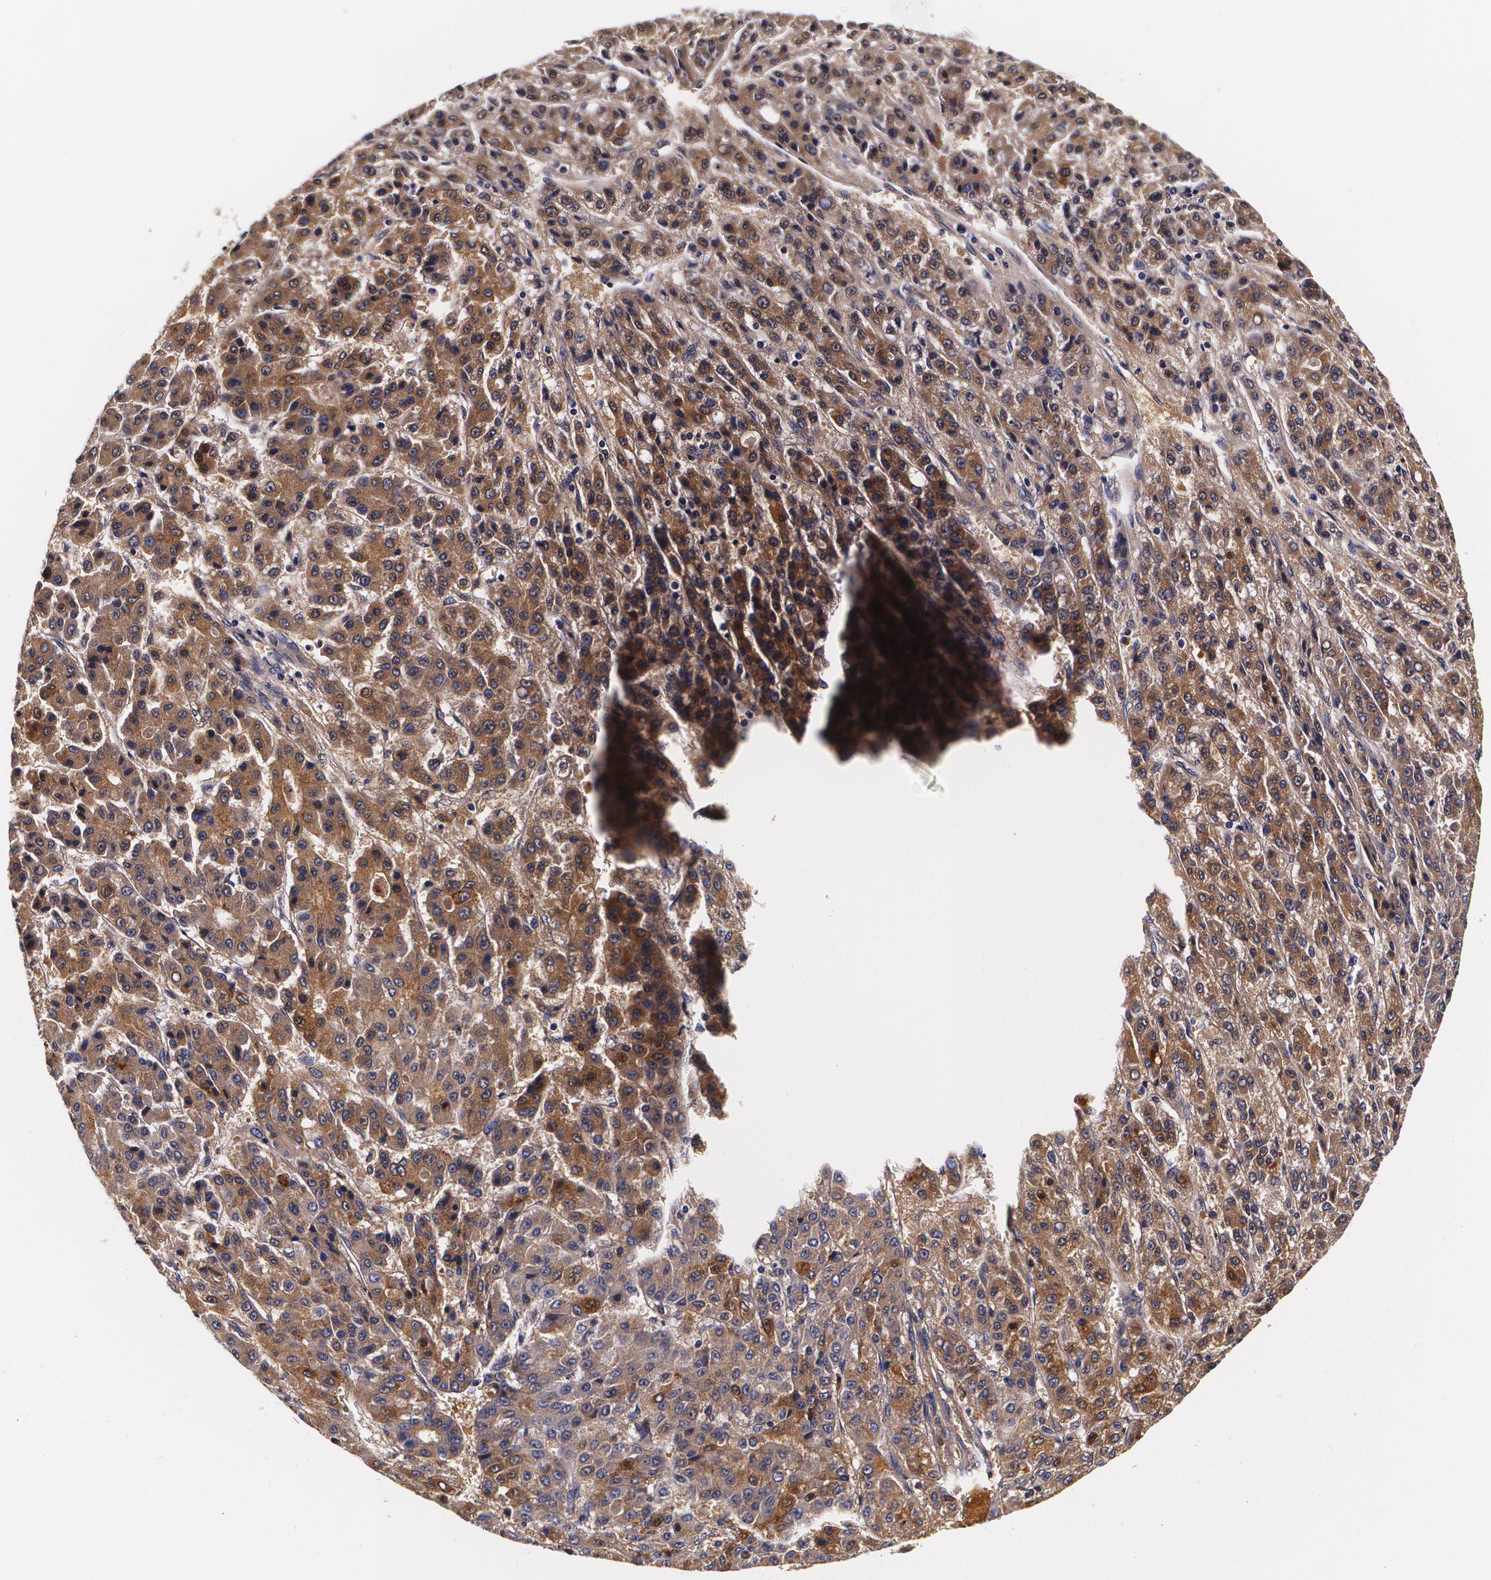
{"staining": {"intensity": "moderate", "quantity": ">75%", "location": "cytoplasmic/membranous"}, "tissue": "liver cancer", "cell_type": "Tumor cells", "image_type": "cancer", "snomed": [{"axis": "morphology", "description": "Carcinoma, Hepatocellular, NOS"}, {"axis": "topography", "description": "Liver"}], "caption": "Immunohistochemistry (IHC) staining of hepatocellular carcinoma (liver), which displays medium levels of moderate cytoplasmic/membranous expression in about >75% of tumor cells indicating moderate cytoplasmic/membranous protein staining. The staining was performed using DAB (3,3'-diaminobenzidine) (brown) for protein detection and nuclei were counterstained in hematoxylin (blue).", "gene": "TTR", "patient": {"sex": "male", "age": 70}}